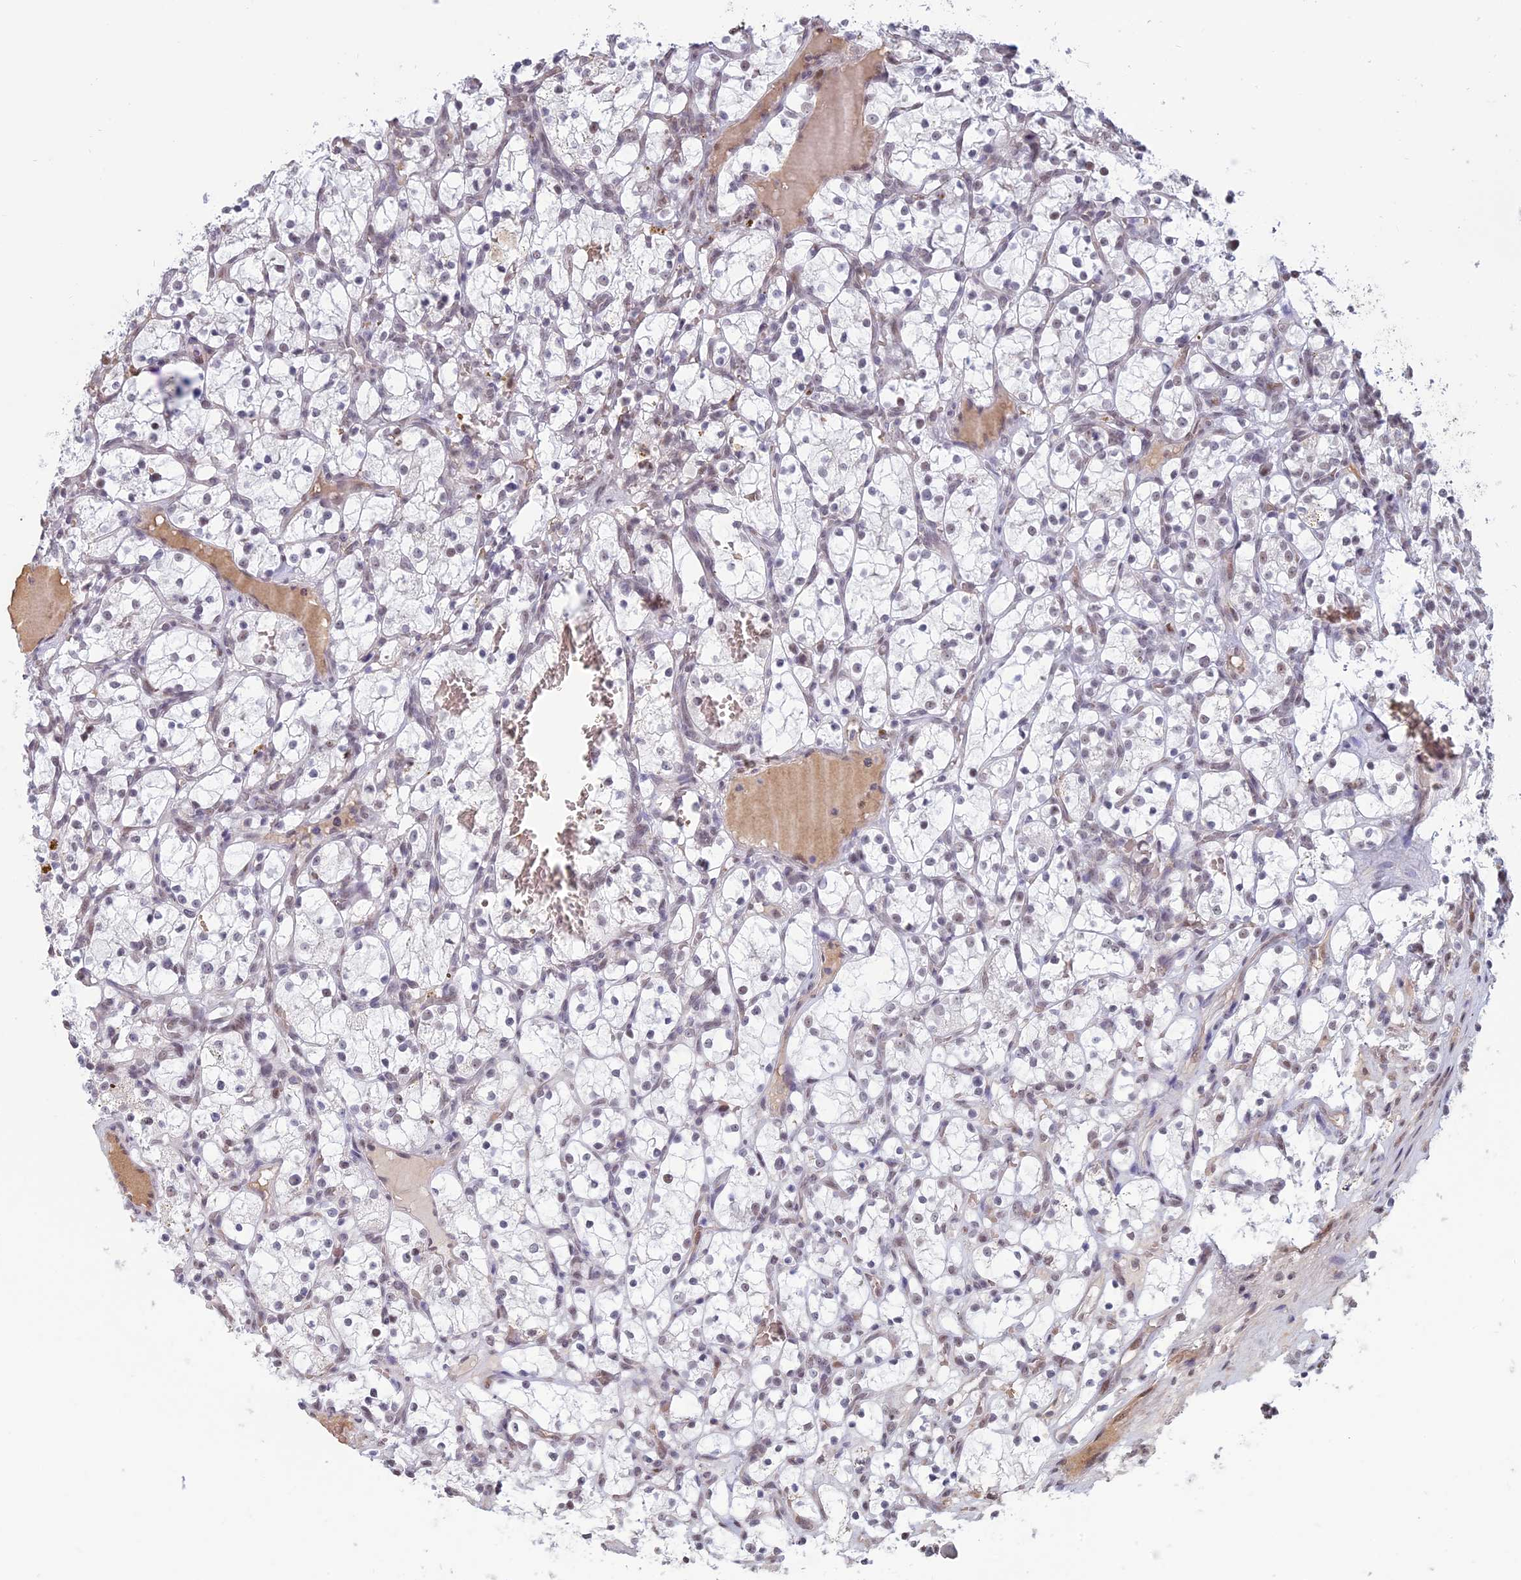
{"staining": {"intensity": "negative", "quantity": "none", "location": "none"}, "tissue": "renal cancer", "cell_type": "Tumor cells", "image_type": "cancer", "snomed": [{"axis": "morphology", "description": "Adenocarcinoma, NOS"}, {"axis": "topography", "description": "Kidney"}], "caption": "Tumor cells are negative for brown protein staining in adenocarcinoma (renal). The staining is performed using DAB brown chromogen with nuclei counter-stained in using hematoxylin.", "gene": "MFAP1", "patient": {"sex": "female", "age": 69}}